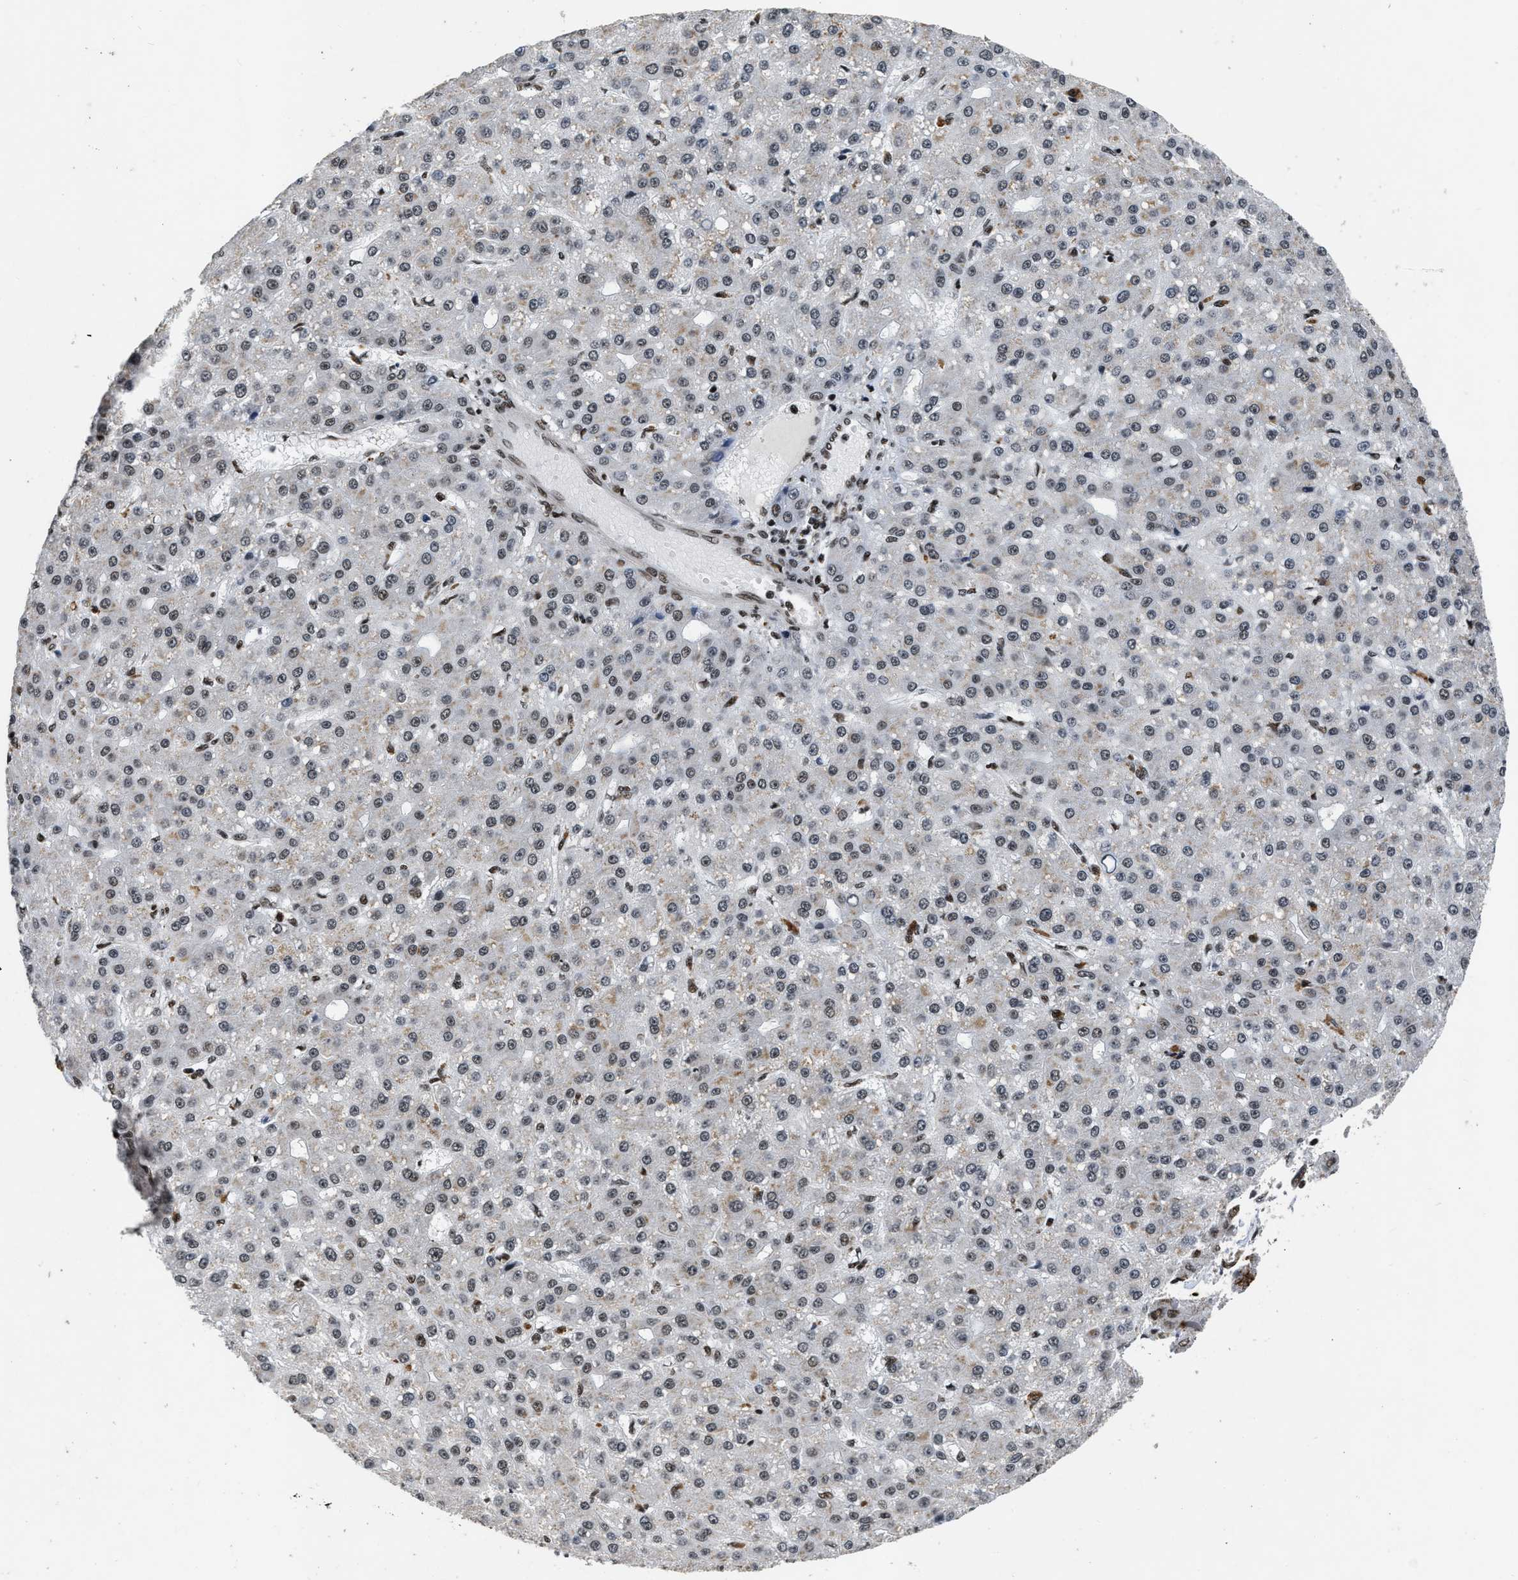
{"staining": {"intensity": "weak", "quantity": ">75%", "location": "nuclear"}, "tissue": "liver cancer", "cell_type": "Tumor cells", "image_type": "cancer", "snomed": [{"axis": "morphology", "description": "Carcinoma, Hepatocellular, NOS"}, {"axis": "topography", "description": "Liver"}], "caption": "Protein analysis of liver cancer tissue exhibits weak nuclear staining in approximately >75% of tumor cells.", "gene": "SMARCB1", "patient": {"sex": "male", "age": 67}}